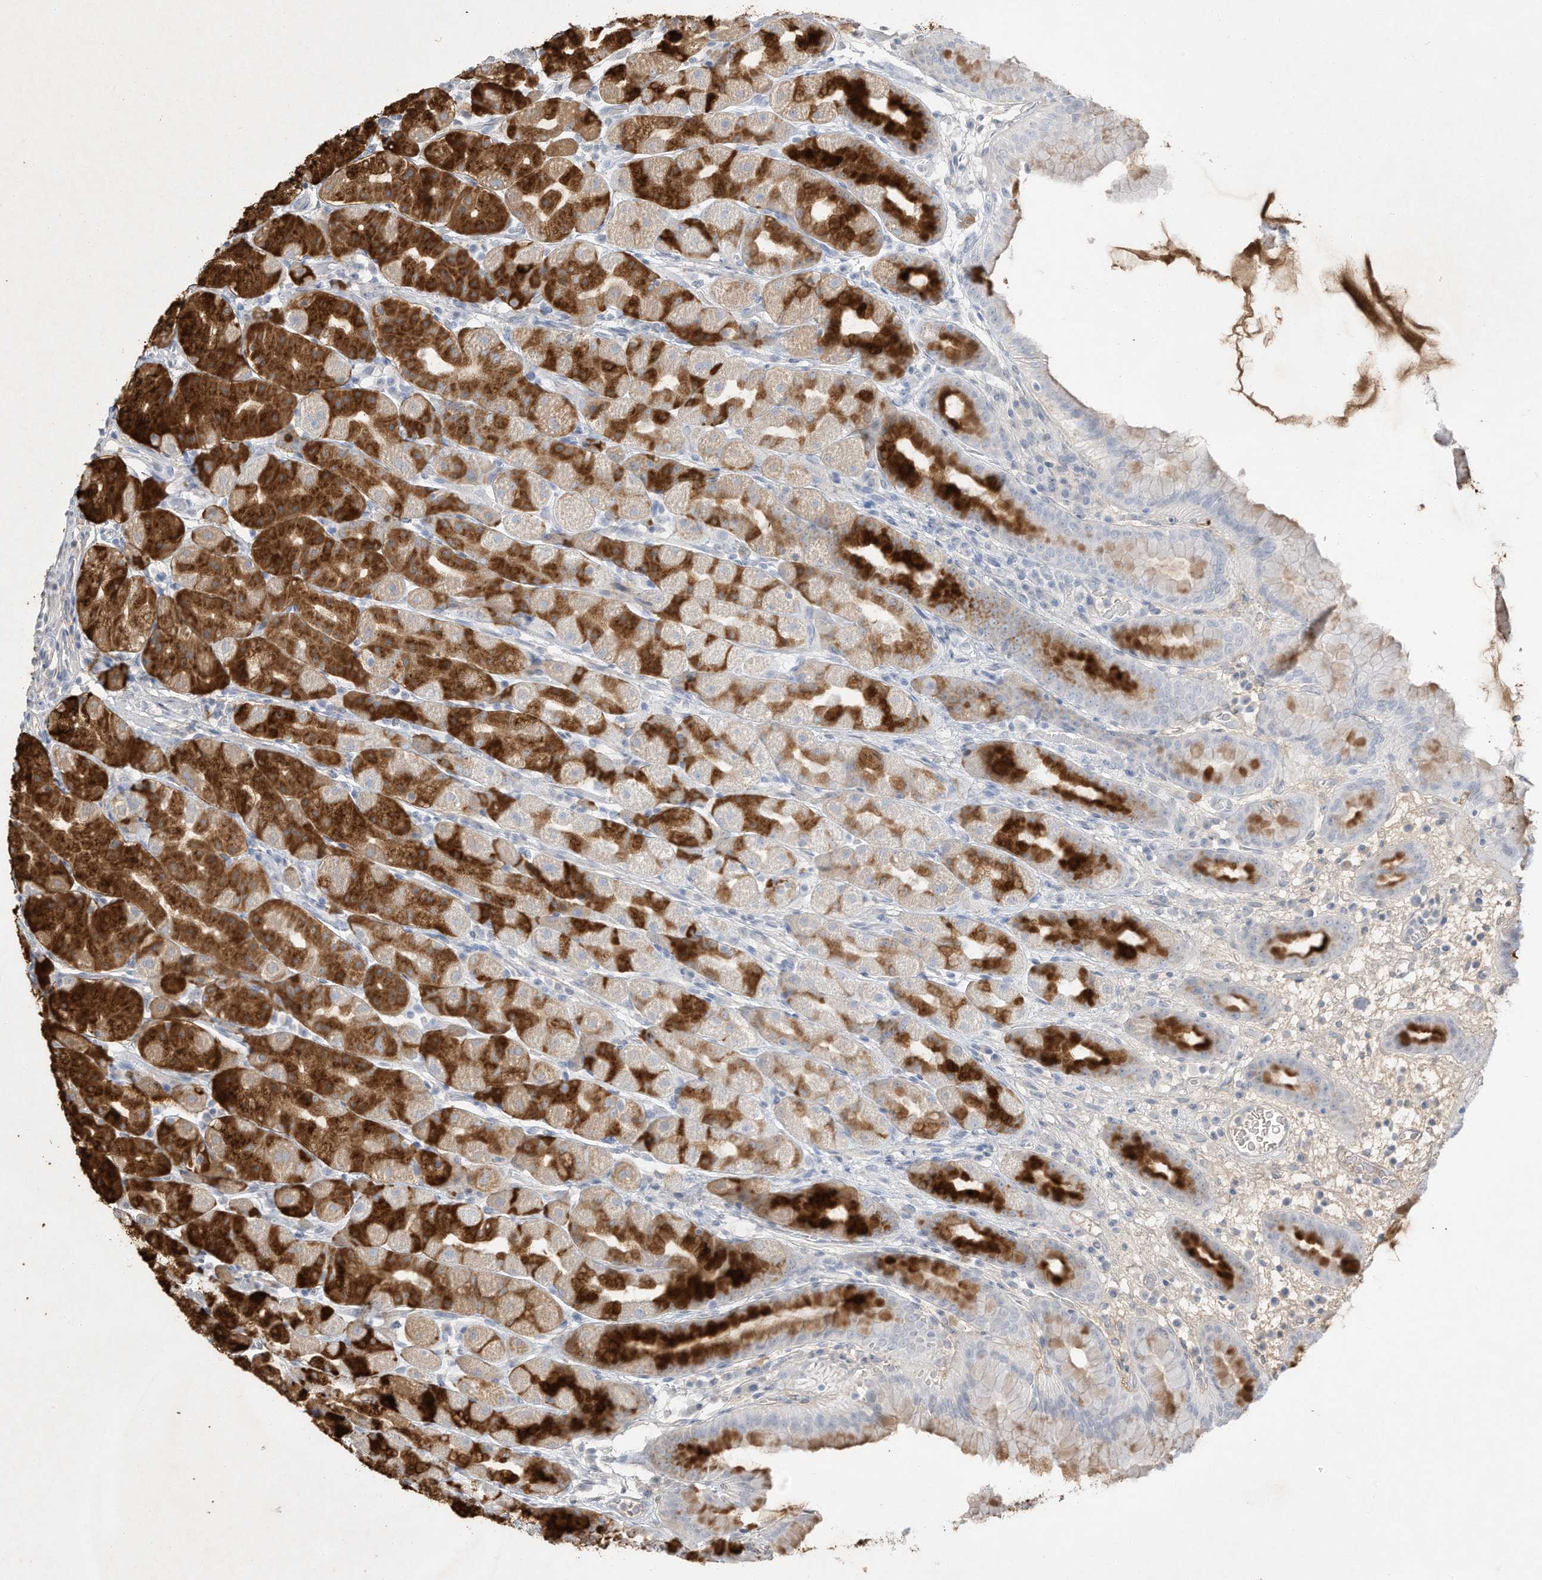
{"staining": {"intensity": "strong", "quantity": "25%-75%", "location": "cytoplasmic/membranous"}, "tissue": "stomach", "cell_type": "Glandular cells", "image_type": "normal", "snomed": [{"axis": "morphology", "description": "Normal tissue, NOS"}, {"axis": "topography", "description": "Stomach, upper"}], "caption": "About 25%-75% of glandular cells in unremarkable stomach display strong cytoplasmic/membranous protein expression as visualized by brown immunohistochemical staining.", "gene": "PGC", "patient": {"sex": "male", "age": 68}}